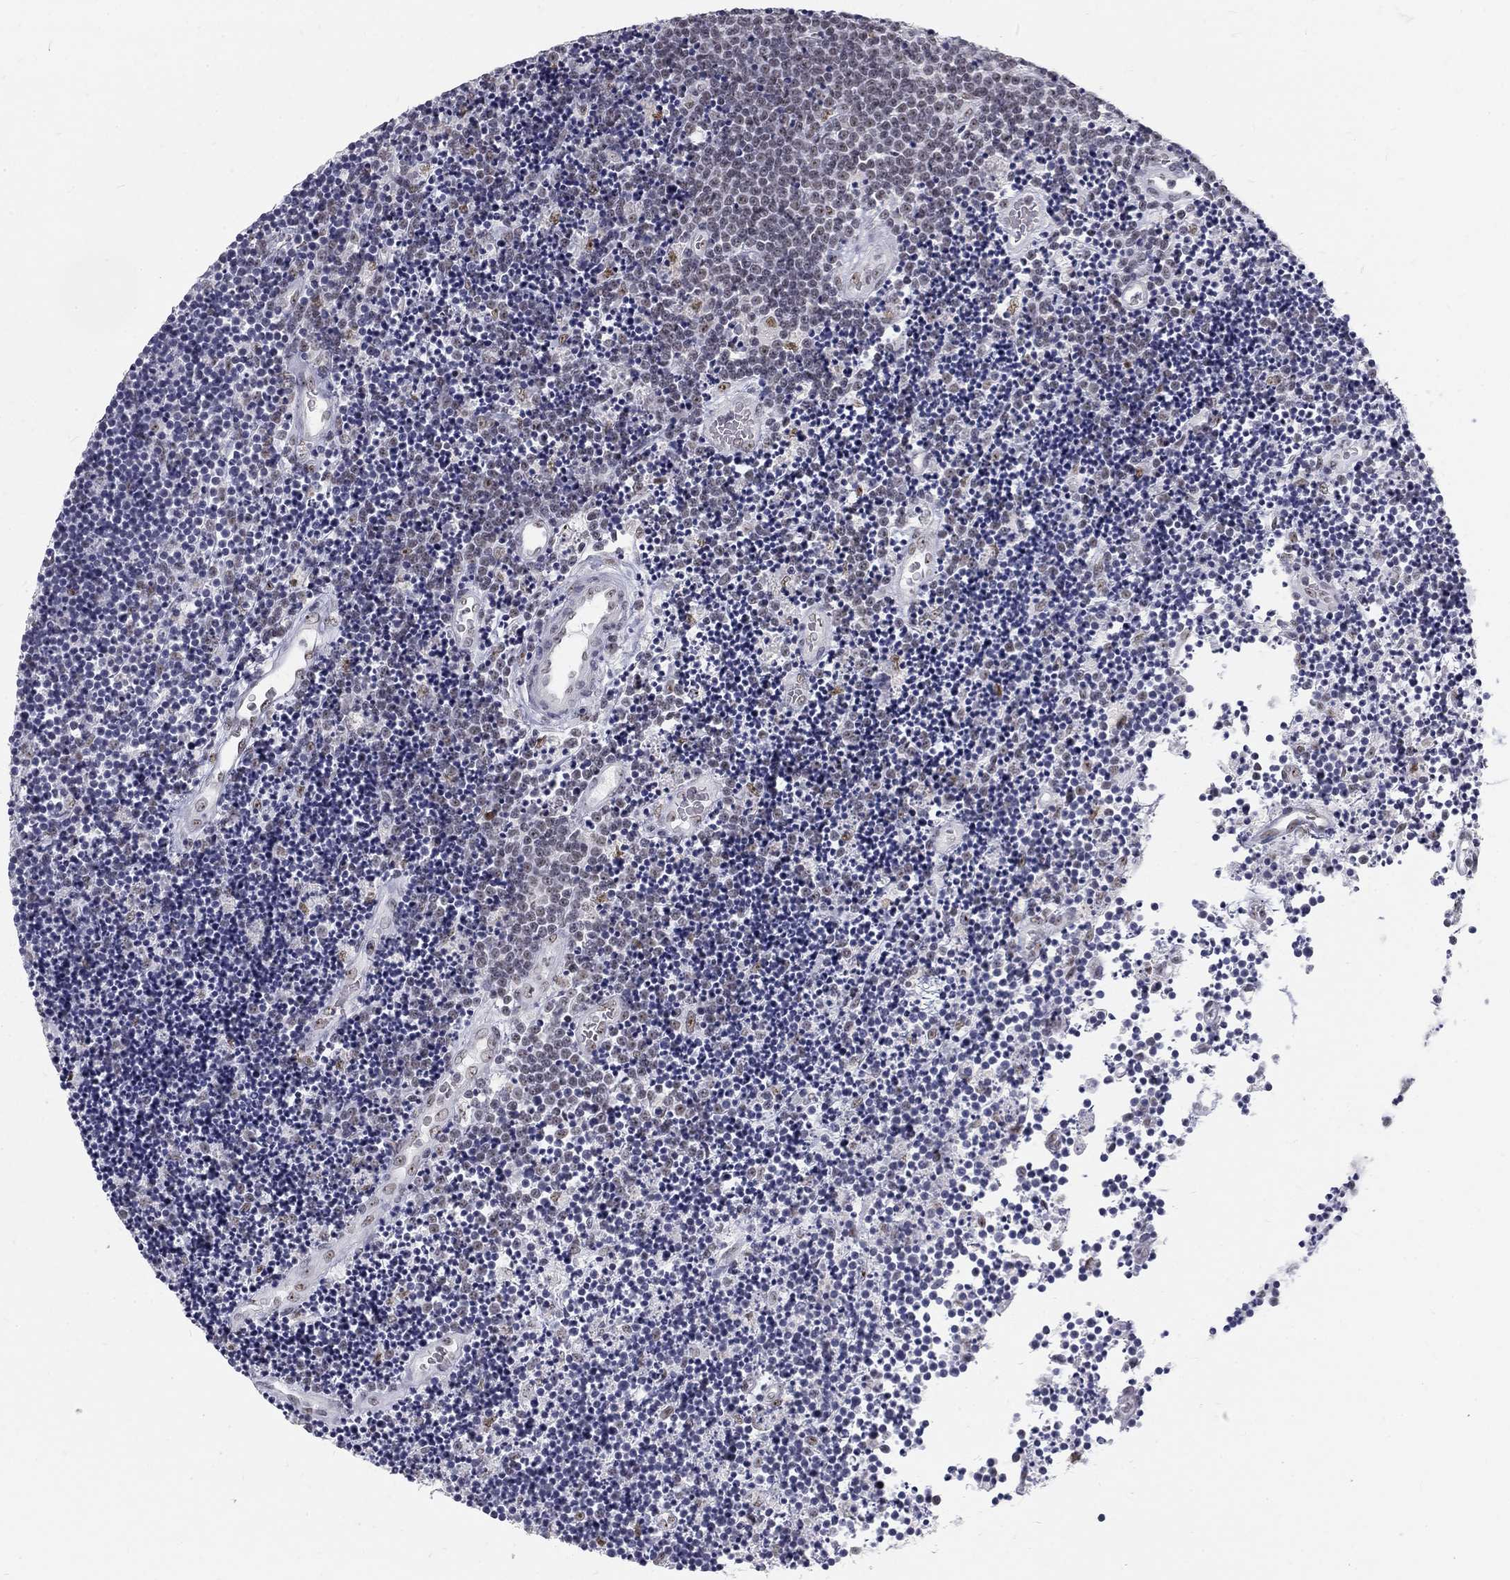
{"staining": {"intensity": "weak", "quantity": "<25%", "location": "nuclear"}, "tissue": "lymphoma", "cell_type": "Tumor cells", "image_type": "cancer", "snomed": [{"axis": "morphology", "description": "Malignant lymphoma, non-Hodgkin's type, Low grade"}, {"axis": "topography", "description": "Brain"}], "caption": "DAB (3,3'-diaminobenzidine) immunohistochemical staining of human lymphoma exhibits no significant staining in tumor cells.", "gene": "SNORC", "patient": {"sex": "female", "age": 66}}